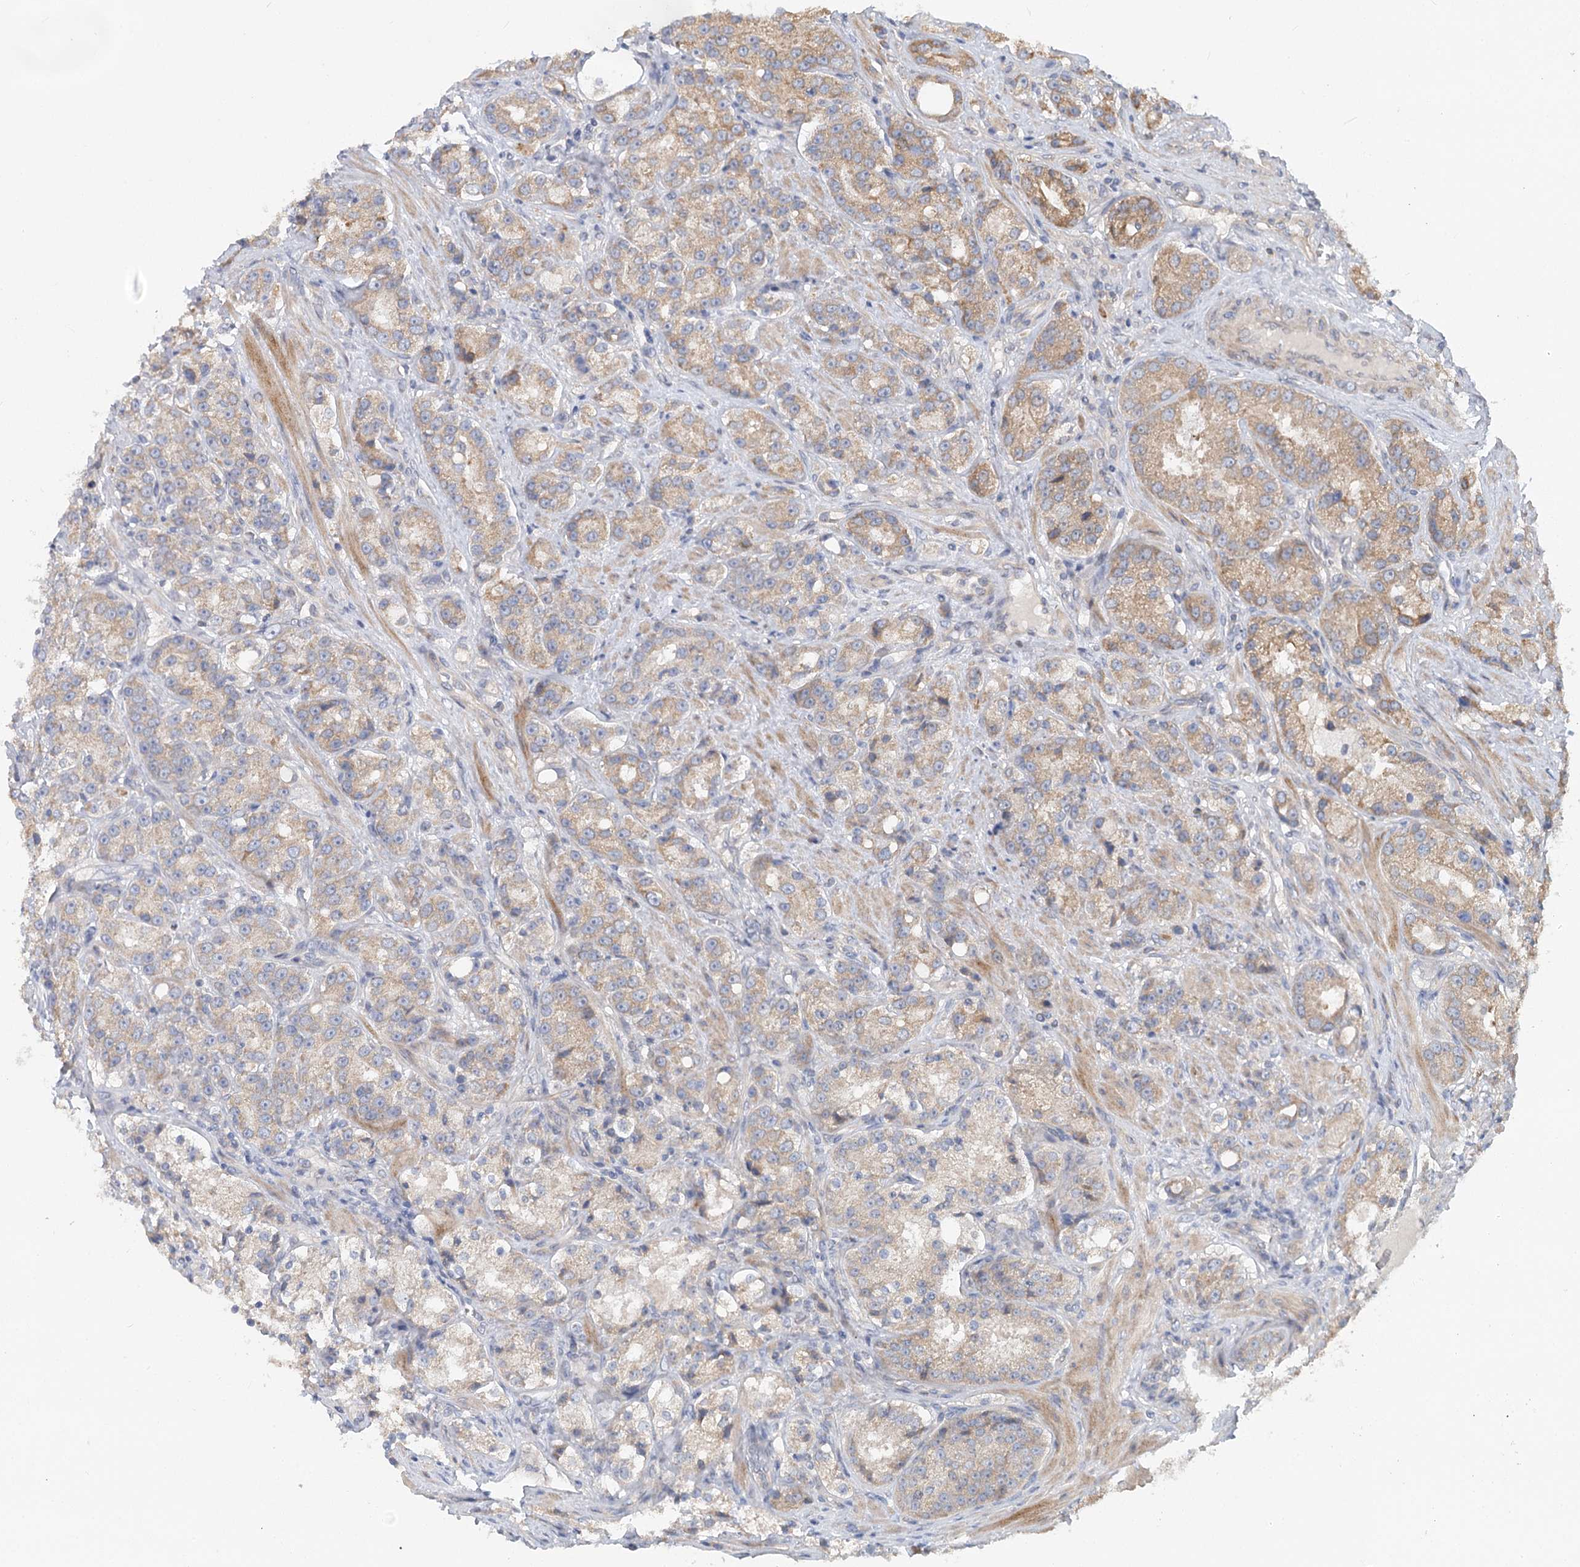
{"staining": {"intensity": "weak", "quantity": ">75%", "location": "cytoplasmic/membranous"}, "tissue": "prostate cancer", "cell_type": "Tumor cells", "image_type": "cancer", "snomed": [{"axis": "morphology", "description": "Adenocarcinoma, High grade"}, {"axis": "topography", "description": "Prostate"}], "caption": "Immunohistochemical staining of prostate adenocarcinoma (high-grade) displays low levels of weak cytoplasmic/membranous staining in about >75% of tumor cells.", "gene": "PAIP2", "patient": {"sex": "male", "age": 60}}